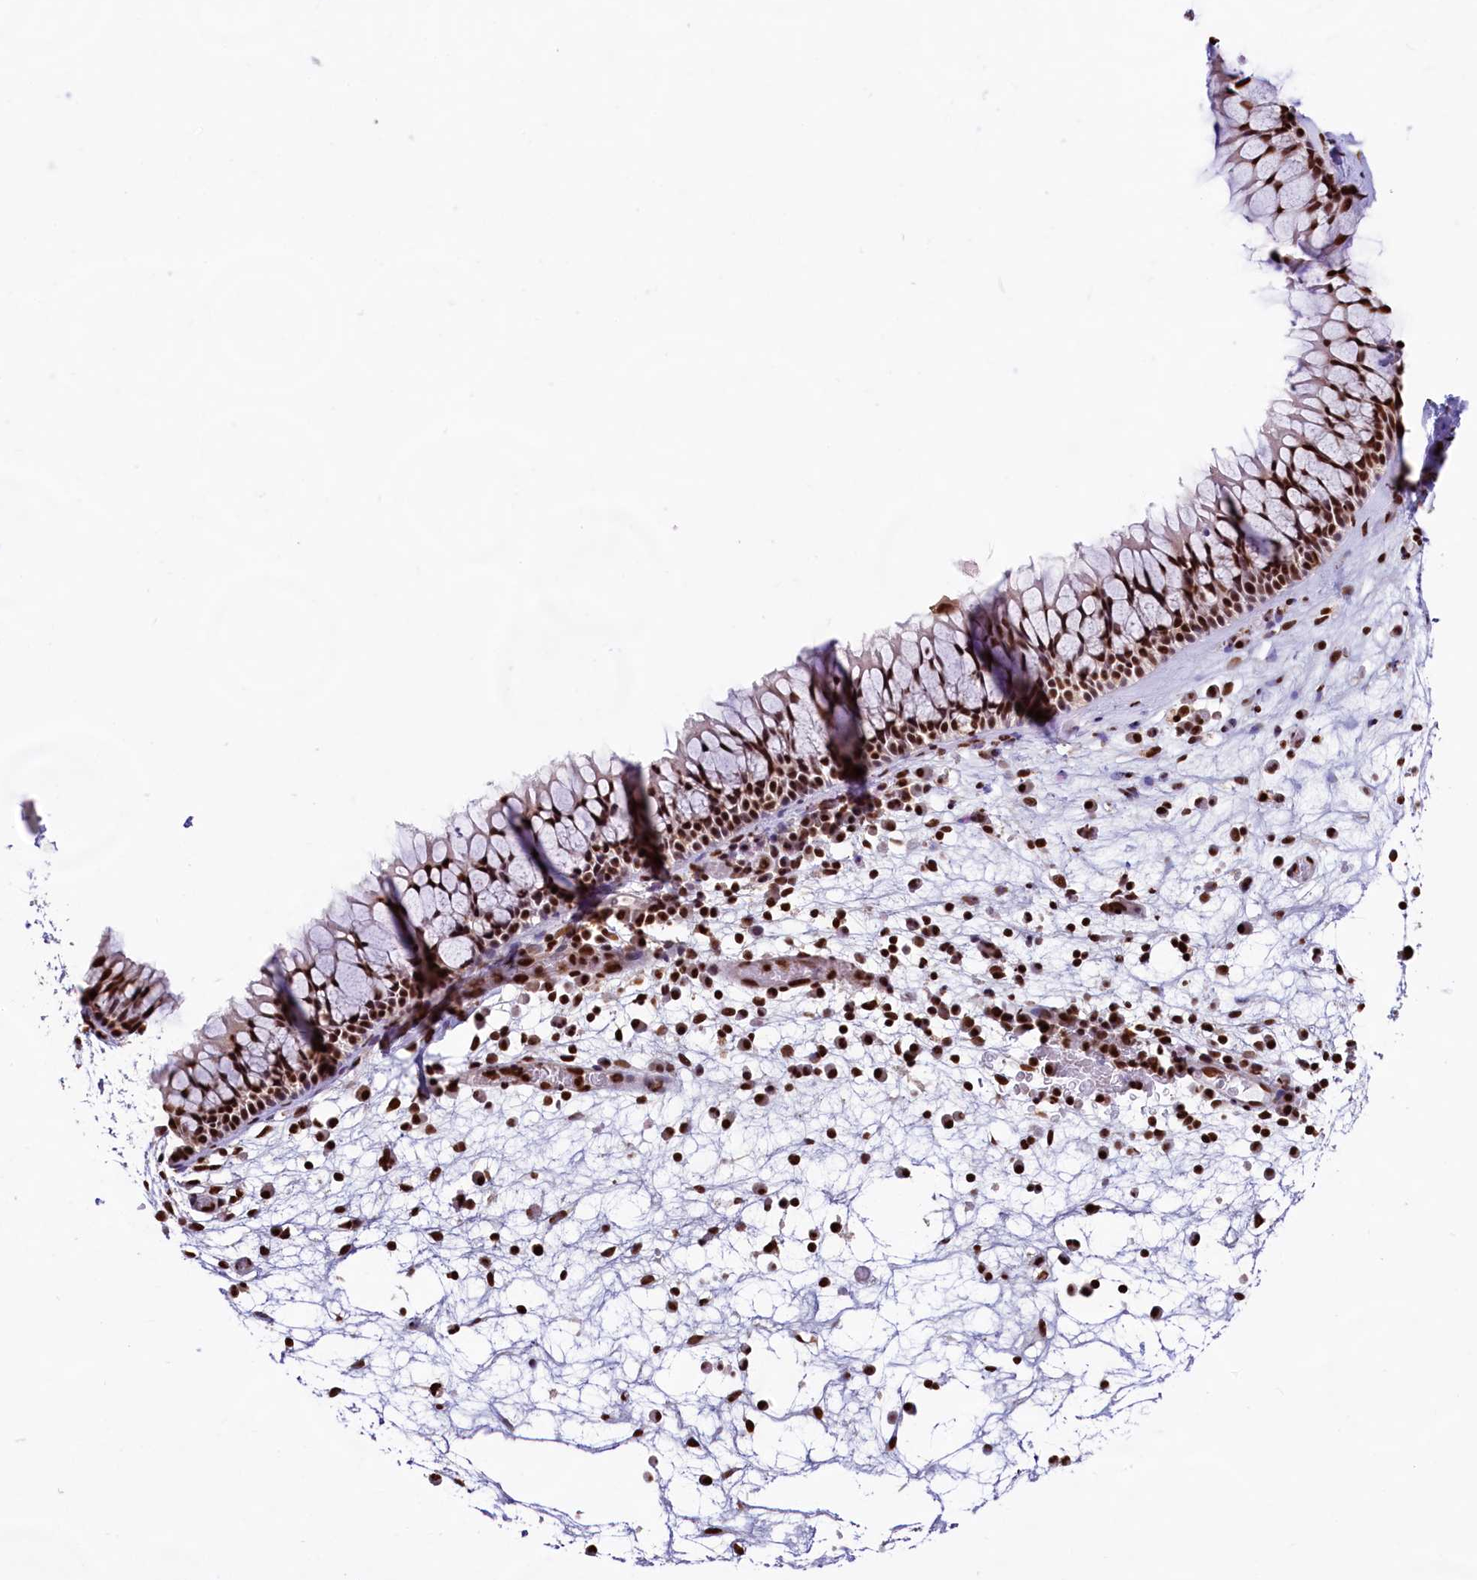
{"staining": {"intensity": "strong", "quantity": ">75%", "location": "nuclear"}, "tissue": "nasopharynx", "cell_type": "Respiratory epithelial cells", "image_type": "normal", "snomed": [{"axis": "morphology", "description": "Normal tissue, NOS"}, {"axis": "morphology", "description": "Inflammation, NOS"}, {"axis": "morphology", "description": "Malignant melanoma, Metastatic site"}, {"axis": "topography", "description": "Nasopharynx"}], "caption": "Brown immunohistochemical staining in unremarkable nasopharynx reveals strong nuclear positivity in about >75% of respiratory epithelial cells.", "gene": "SNRPD2", "patient": {"sex": "male", "age": 70}}